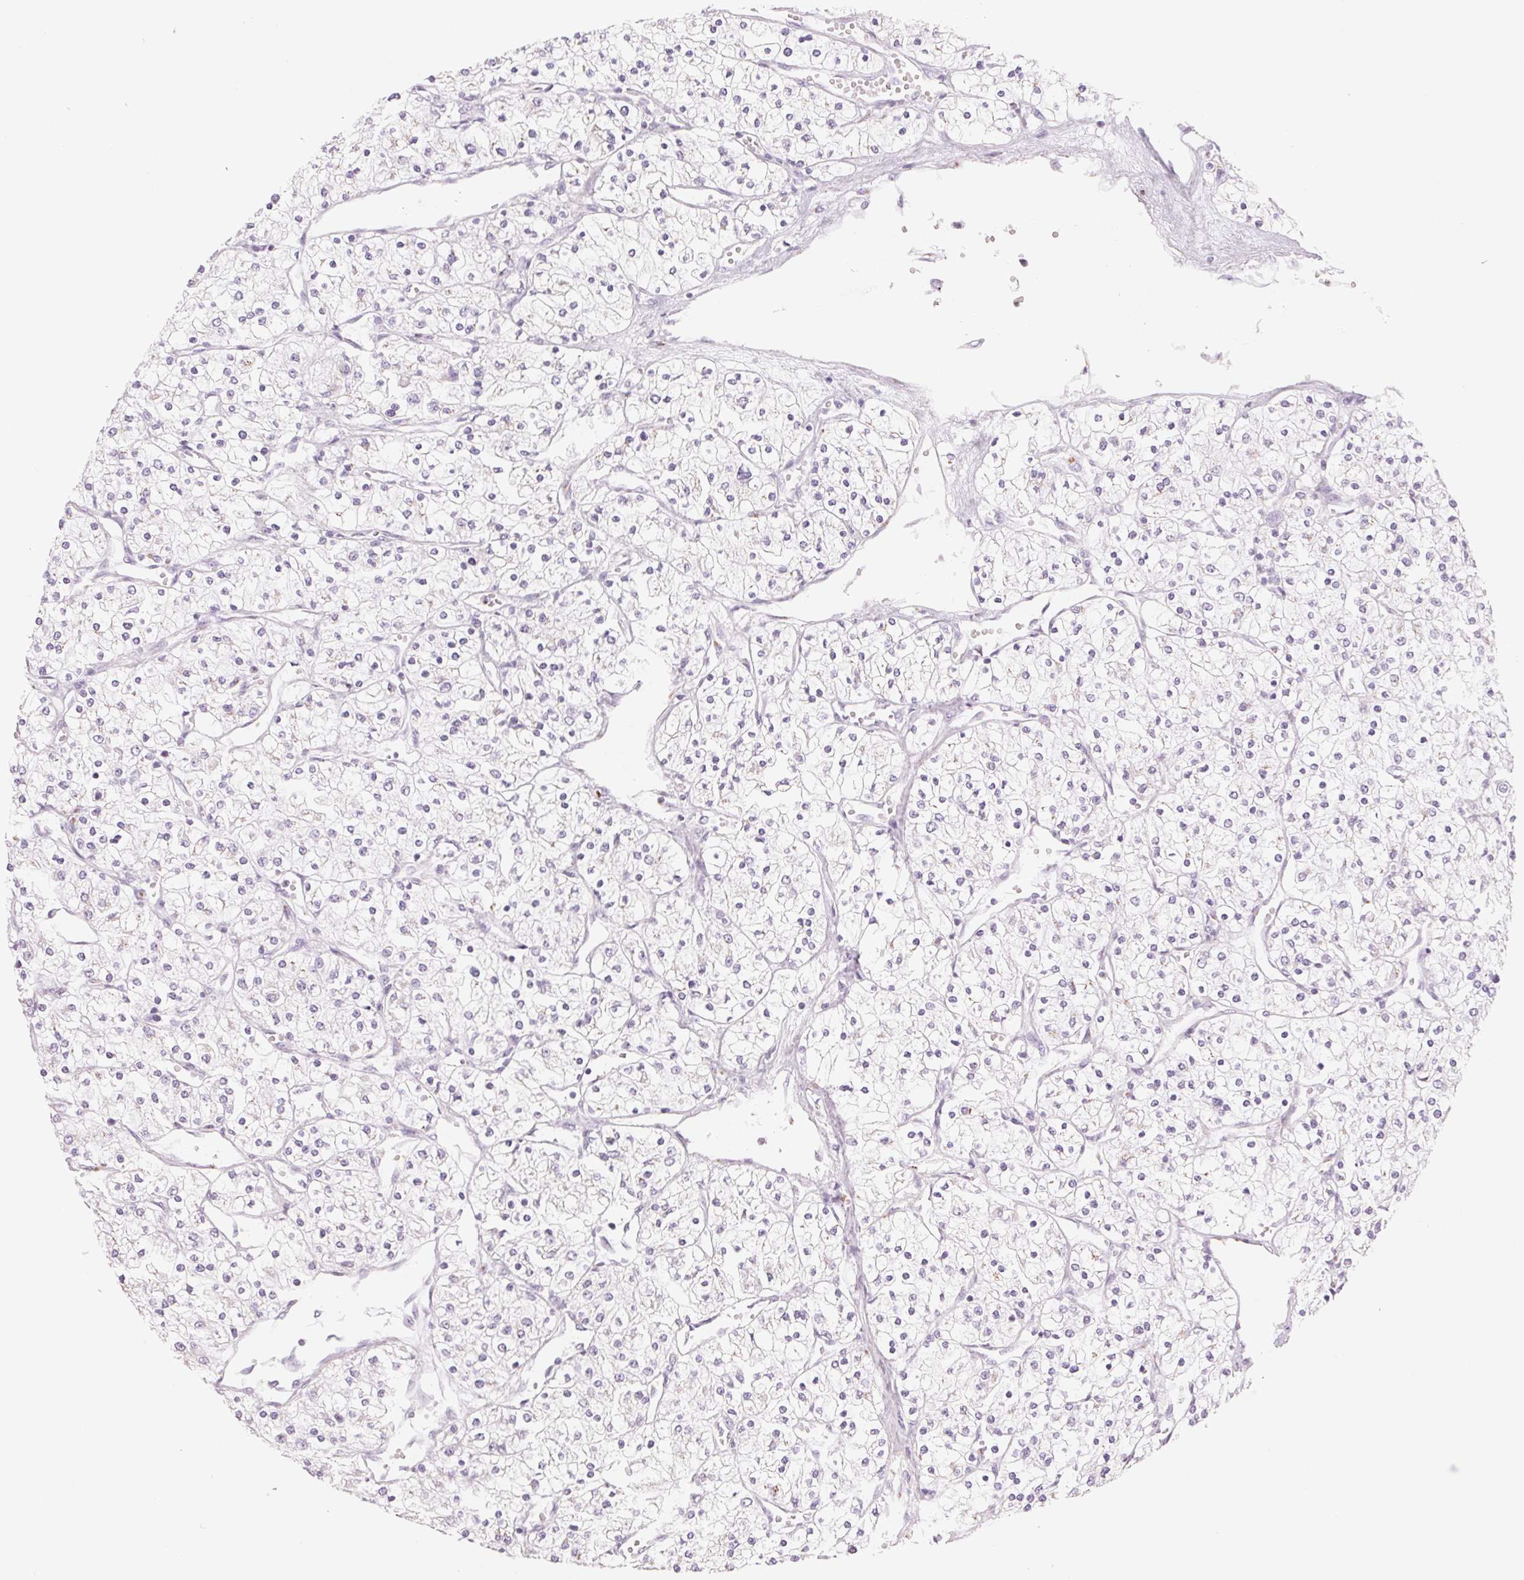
{"staining": {"intensity": "negative", "quantity": "none", "location": "none"}, "tissue": "renal cancer", "cell_type": "Tumor cells", "image_type": "cancer", "snomed": [{"axis": "morphology", "description": "Adenocarcinoma, NOS"}, {"axis": "topography", "description": "Kidney"}], "caption": "This is an immunohistochemistry image of human renal adenocarcinoma. There is no staining in tumor cells.", "gene": "GALNT7", "patient": {"sex": "male", "age": 80}}